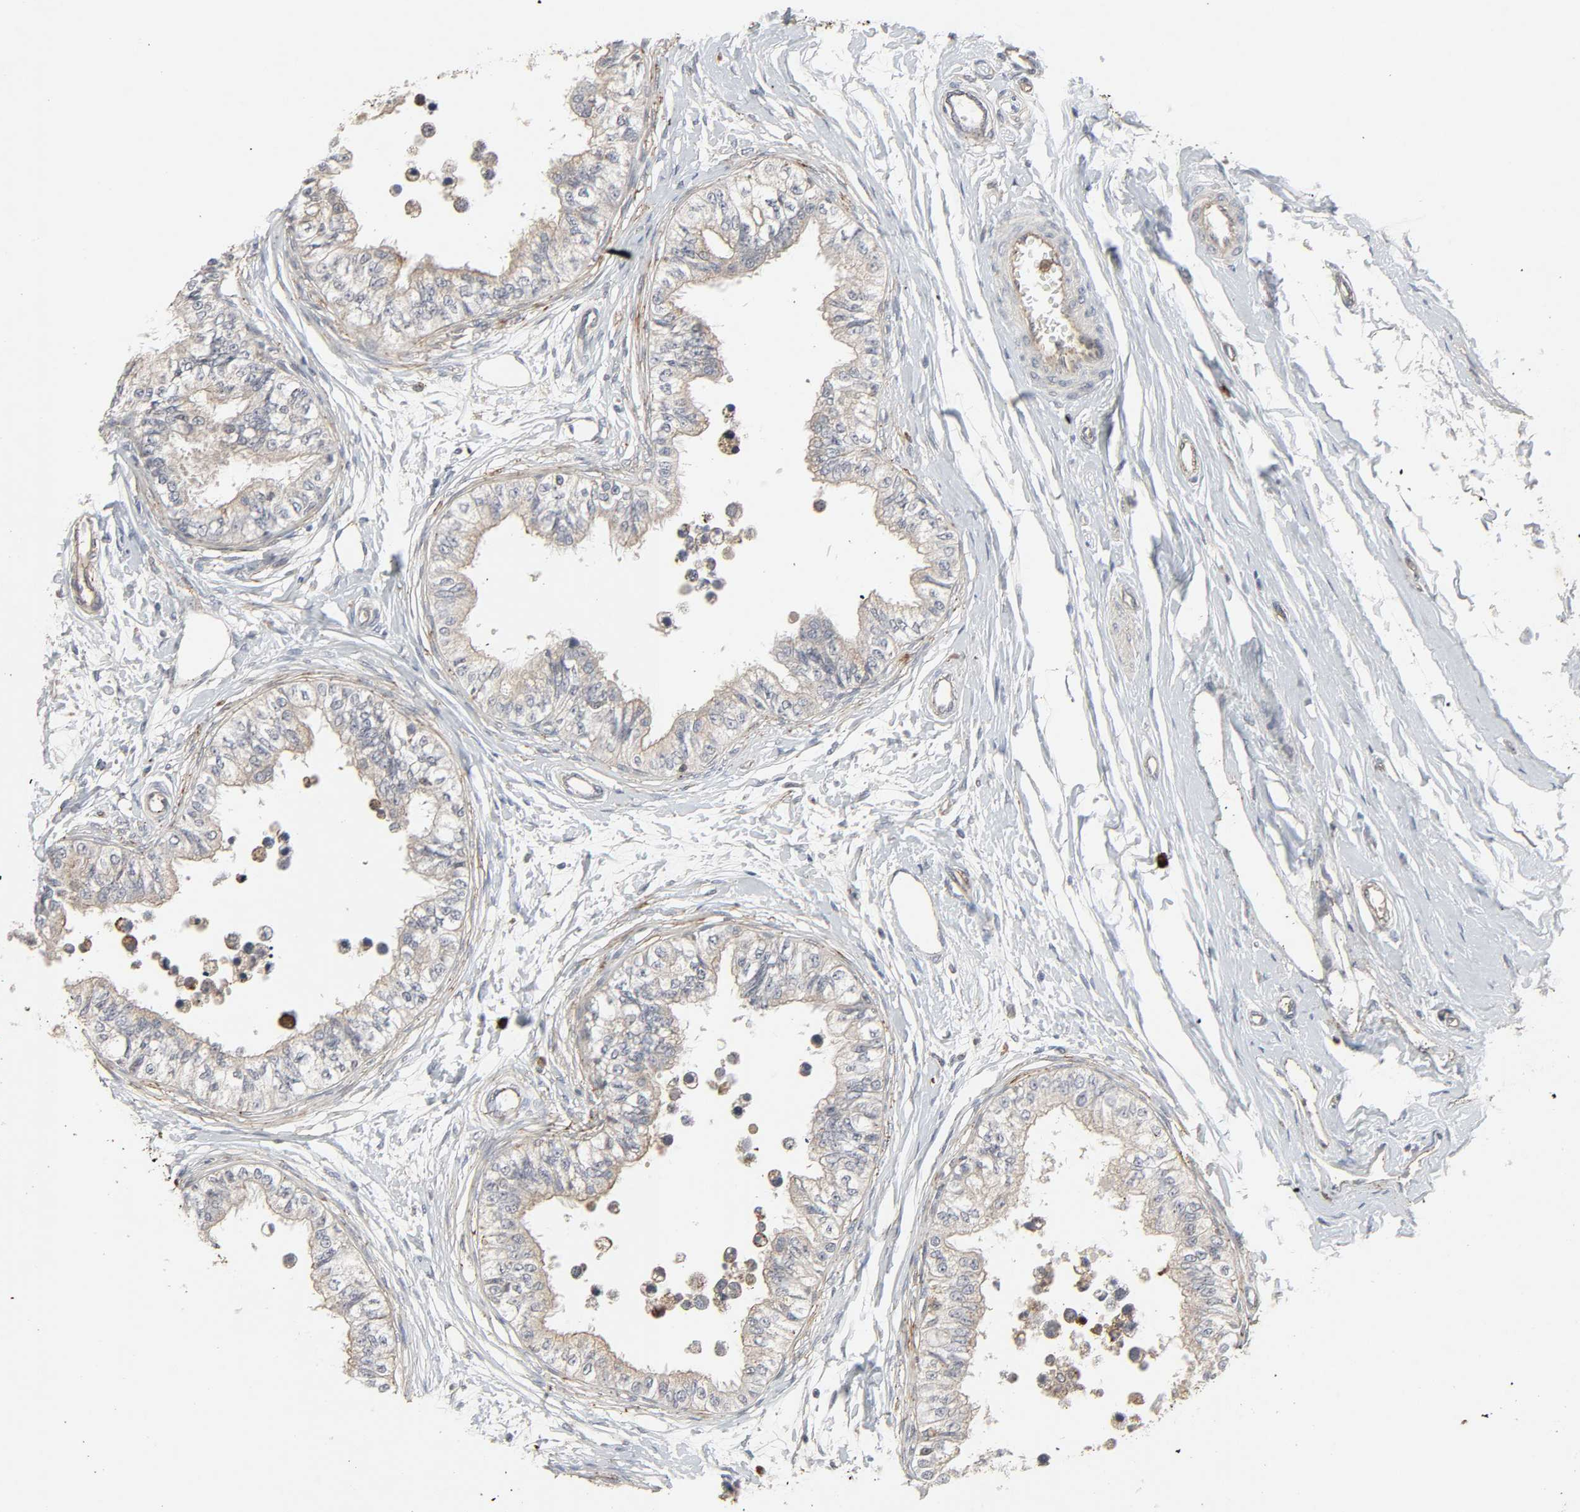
{"staining": {"intensity": "weak", "quantity": "25%-75%", "location": "cytoplasmic/membranous"}, "tissue": "epididymis", "cell_type": "Glandular cells", "image_type": "normal", "snomed": [{"axis": "morphology", "description": "Normal tissue, NOS"}, {"axis": "morphology", "description": "Adenocarcinoma, metastatic, NOS"}, {"axis": "topography", "description": "Testis"}, {"axis": "topography", "description": "Epididymis"}], "caption": "Immunohistochemical staining of benign epididymis shows weak cytoplasmic/membranous protein staining in about 25%-75% of glandular cells.", "gene": "ADCY4", "patient": {"sex": "male", "age": 26}}